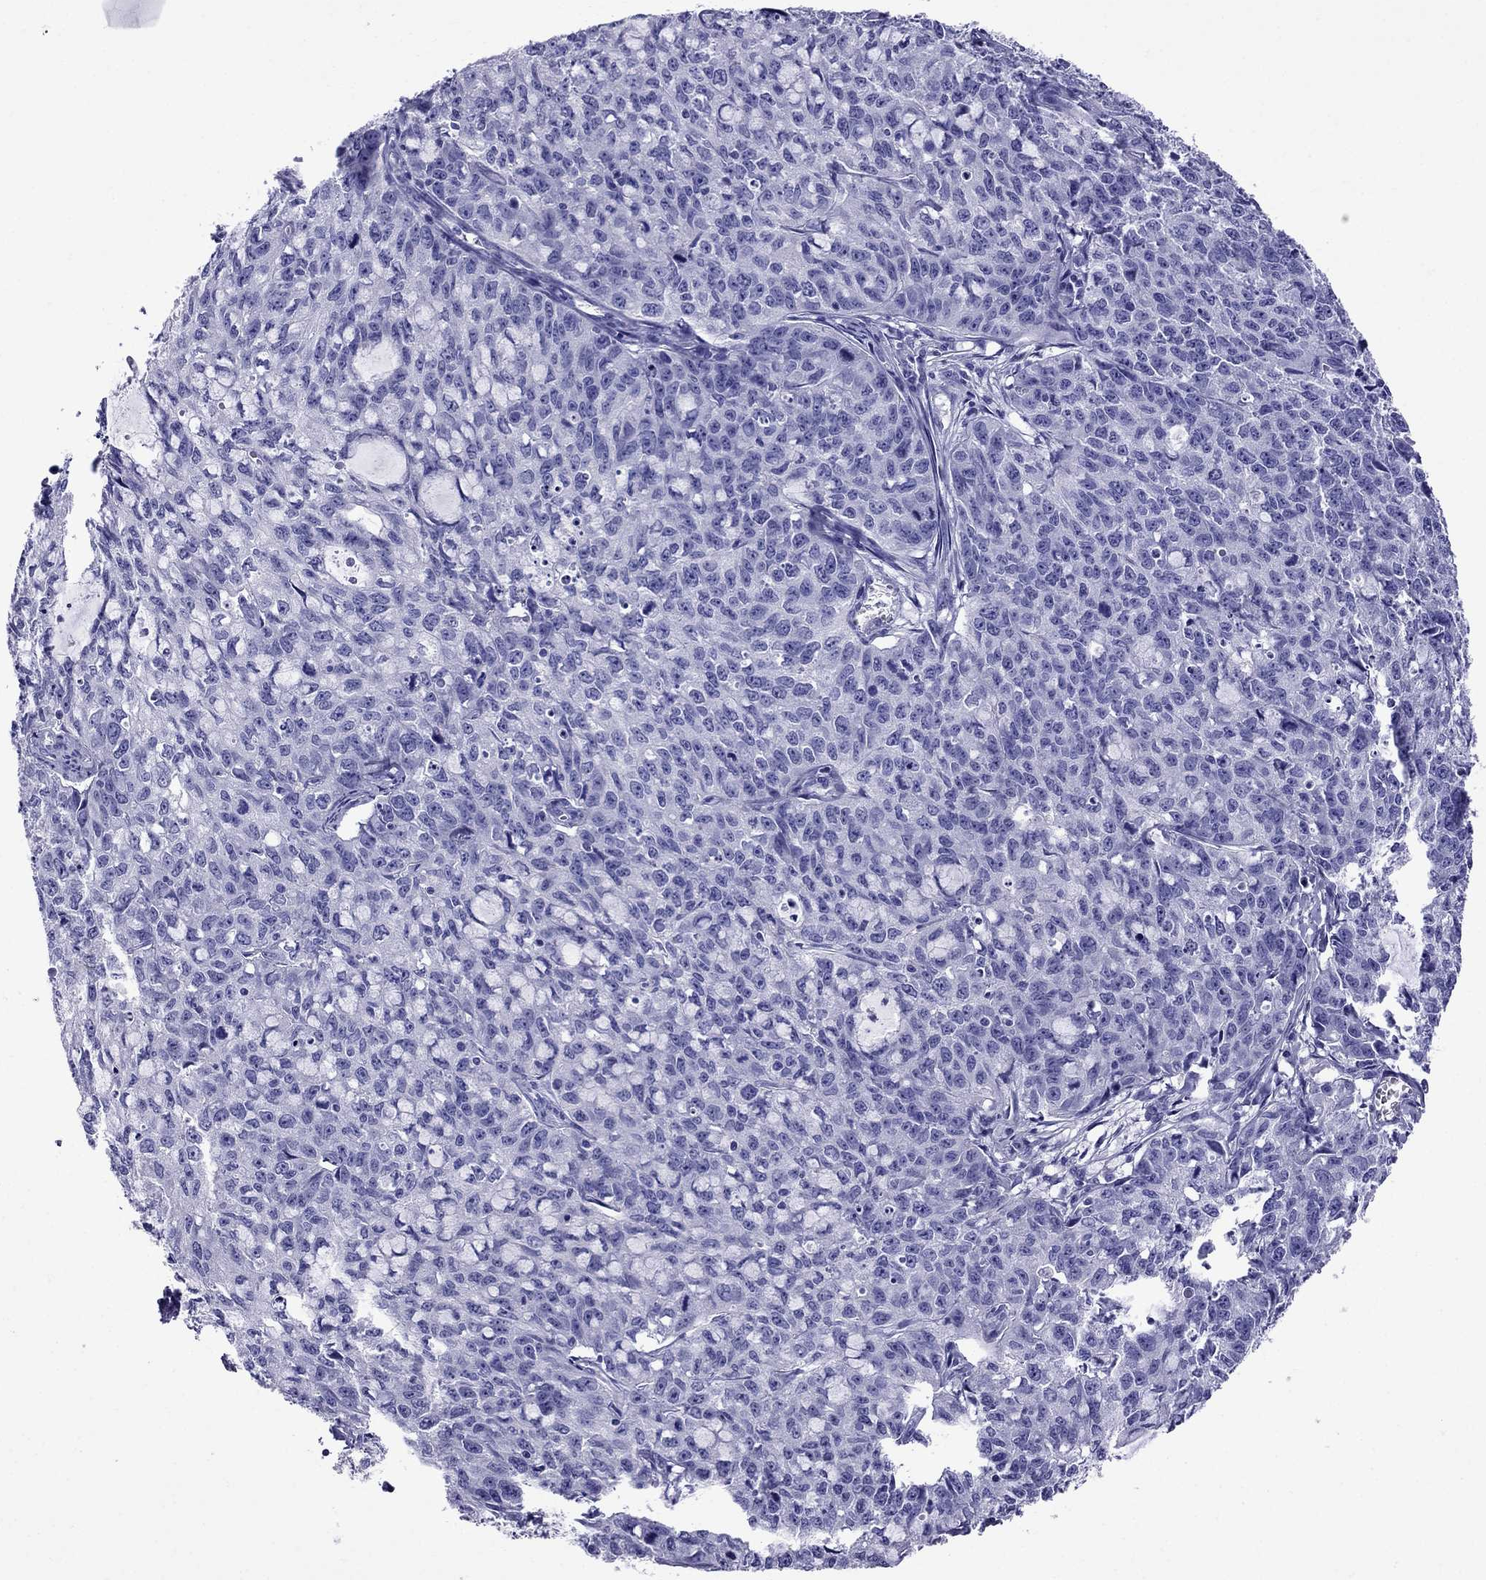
{"staining": {"intensity": "negative", "quantity": "none", "location": "none"}, "tissue": "cervical cancer", "cell_type": "Tumor cells", "image_type": "cancer", "snomed": [{"axis": "morphology", "description": "Squamous cell carcinoma, NOS"}, {"axis": "topography", "description": "Cervix"}], "caption": "Immunohistochemistry (IHC) image of neoplastic tissue: human cervical cancer stained with DAB (3,3'-diaminobenzidine) exhibits no significant protein expression in tumor cells.", "gene": "CRYBA1", "patient": {"sex": "female", "age": 28}}